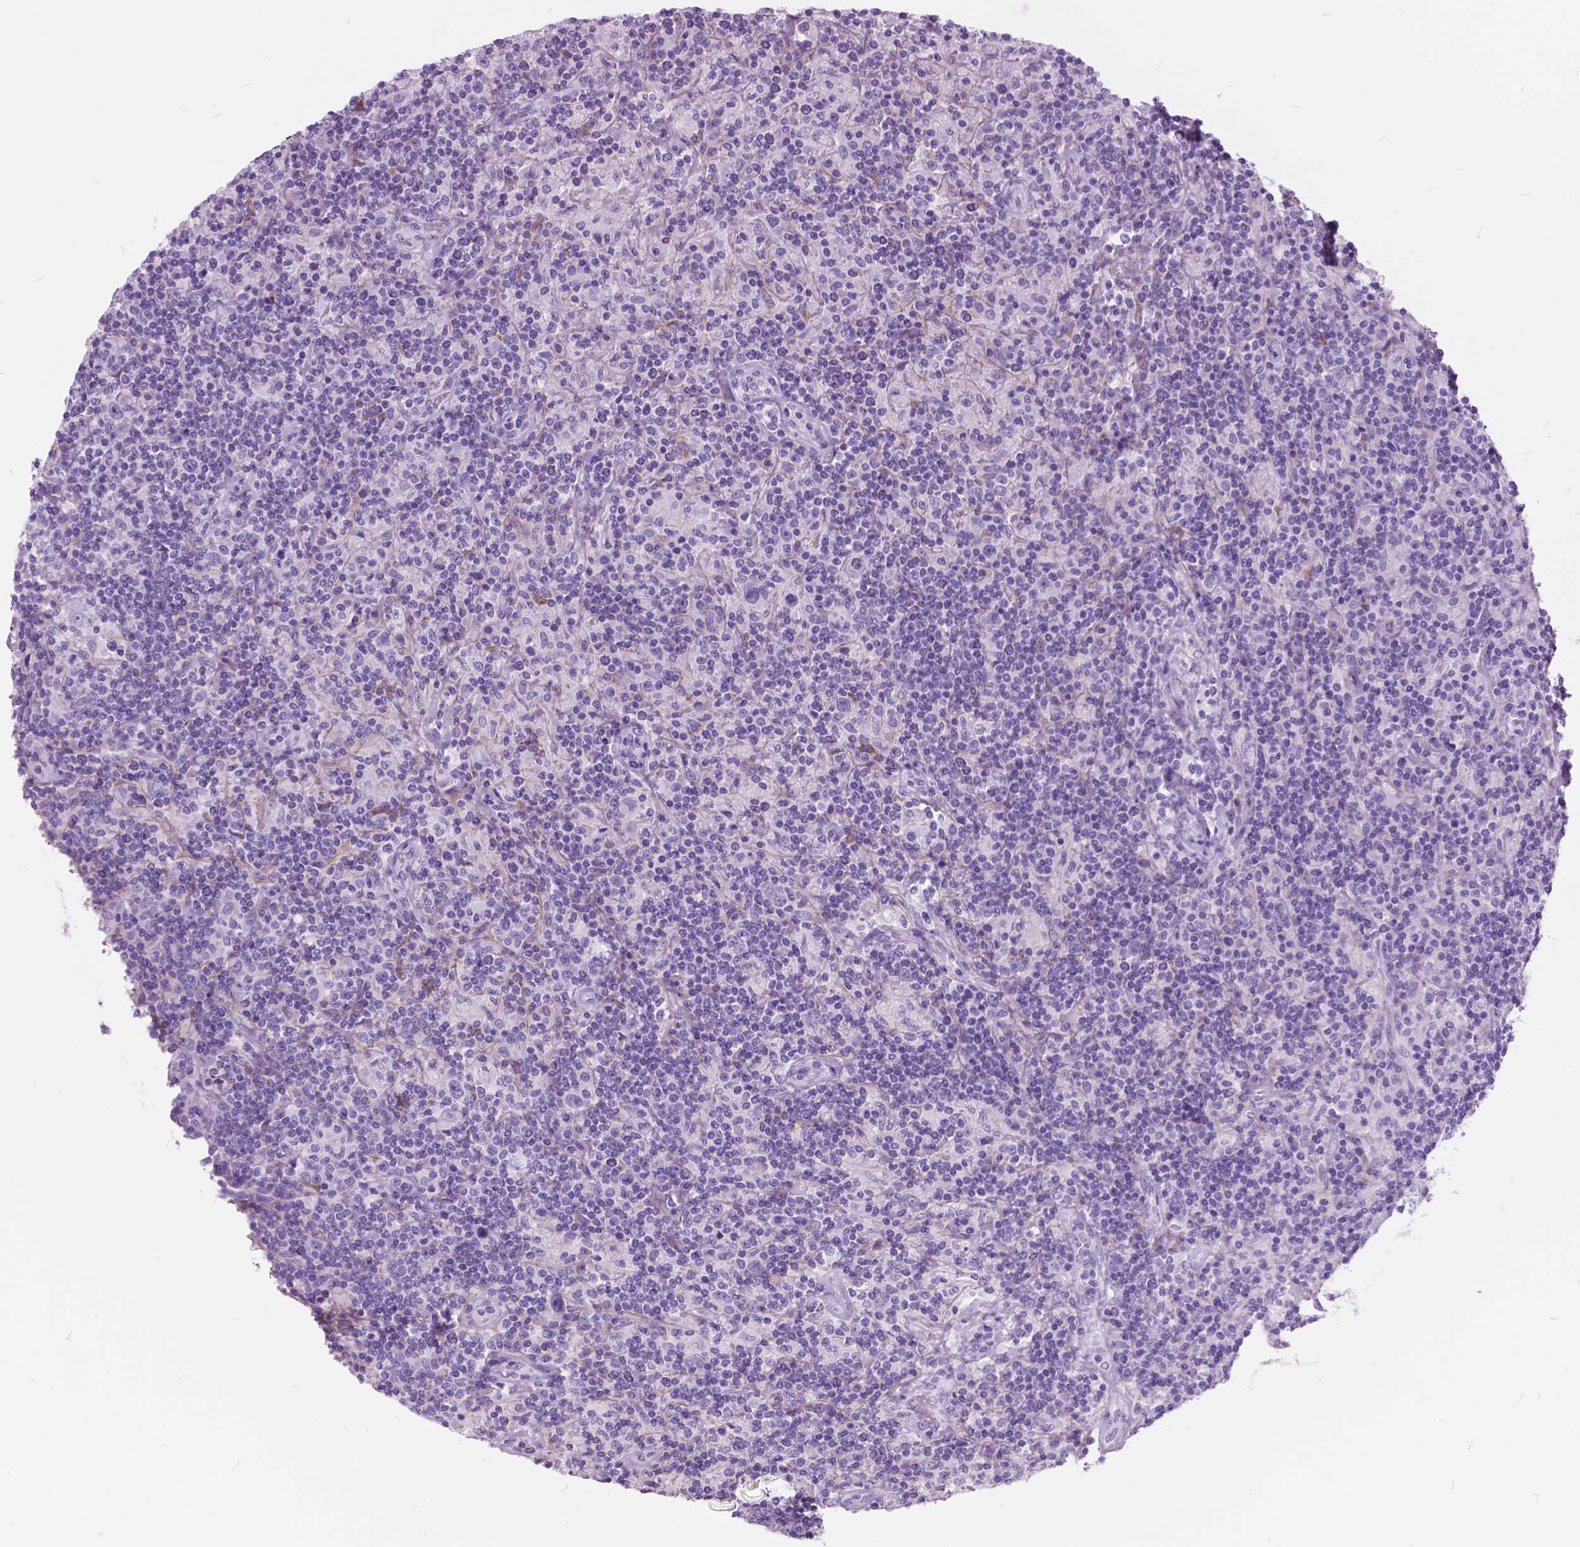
{"staining": {"intensity": "negative", "quantity": "none", "location": "none"}, "tissue": "lymphoma", "cell_type": "Tumor cells", "image_type": "cancer", "snomed": [{"axis": "morphology", "description": "Hodgkin's disease, NOS"}, {"axis": "topography", "description": "Lymph node"}], "caption": "DAB (3,3'-diaminobenzidine) immunohistochemical staining of lymphoma shows no significant staining in tumor cells.", "gene": "GDF9", "patient": {"sex": "male", "age": 70}}